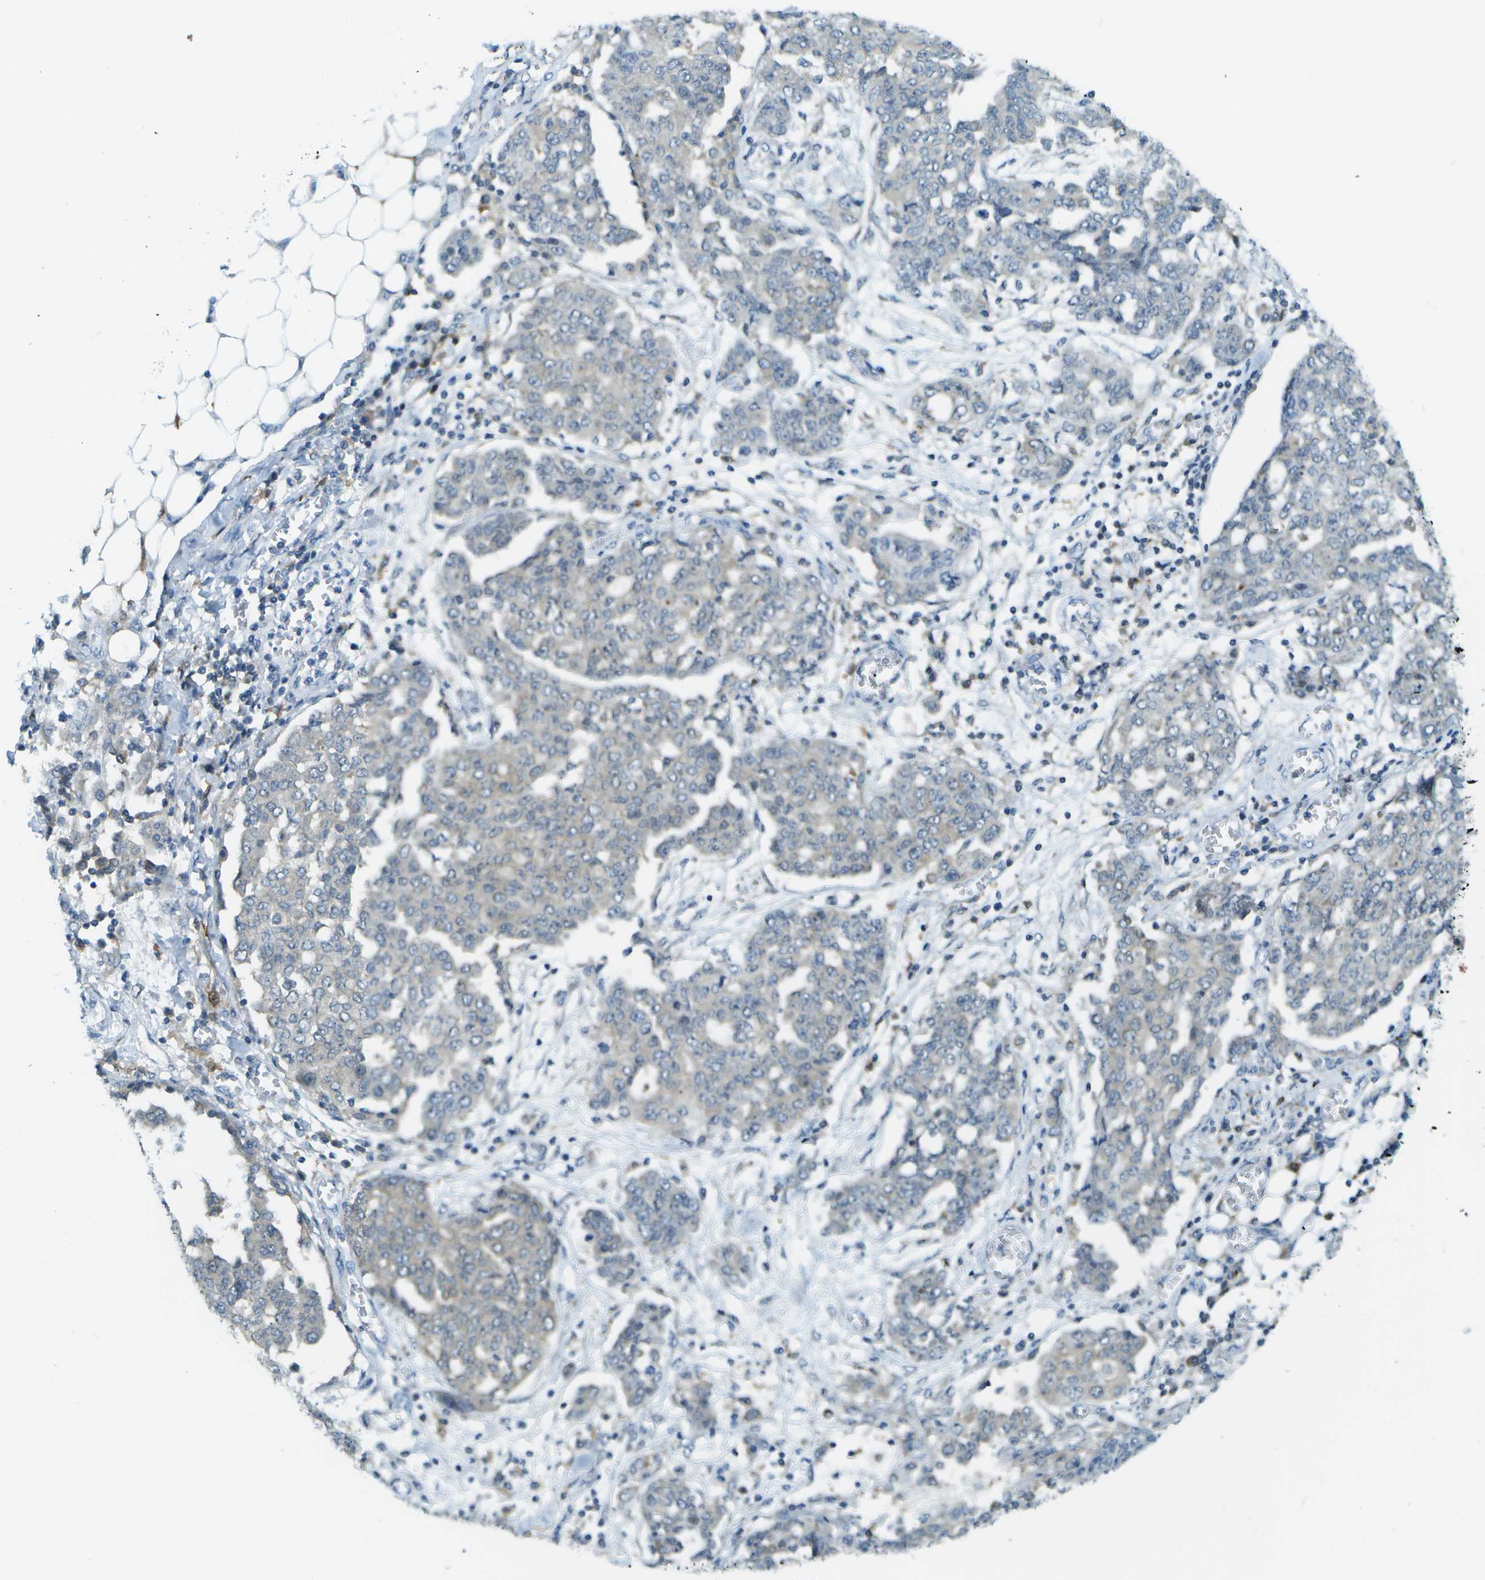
{"staining": {"intensity": "moderate", "quantity": "<25%", "location": "cytoplasmic/membranous"}, "tissue": "ovarian cancer", "cell_type": "Tumor cells", "image_type": "cancer", "snomed": [{"axis": "morphology", "description": "Cystadenocarcinoma, serous, NOS"}, {"axis": "topography", "description": "Soft tissue"}, {"axis": "topography", "description": "Ovary"}], "caption": "DAB immunohistochemical staining of human ovarian serous cystadenocarcinoma reveals moderate cytoplasmic/membranous protein positivity in about <25% of tumor cells.", "gene": "CDH23", "patient": {"sex": "female", "age": 57}}